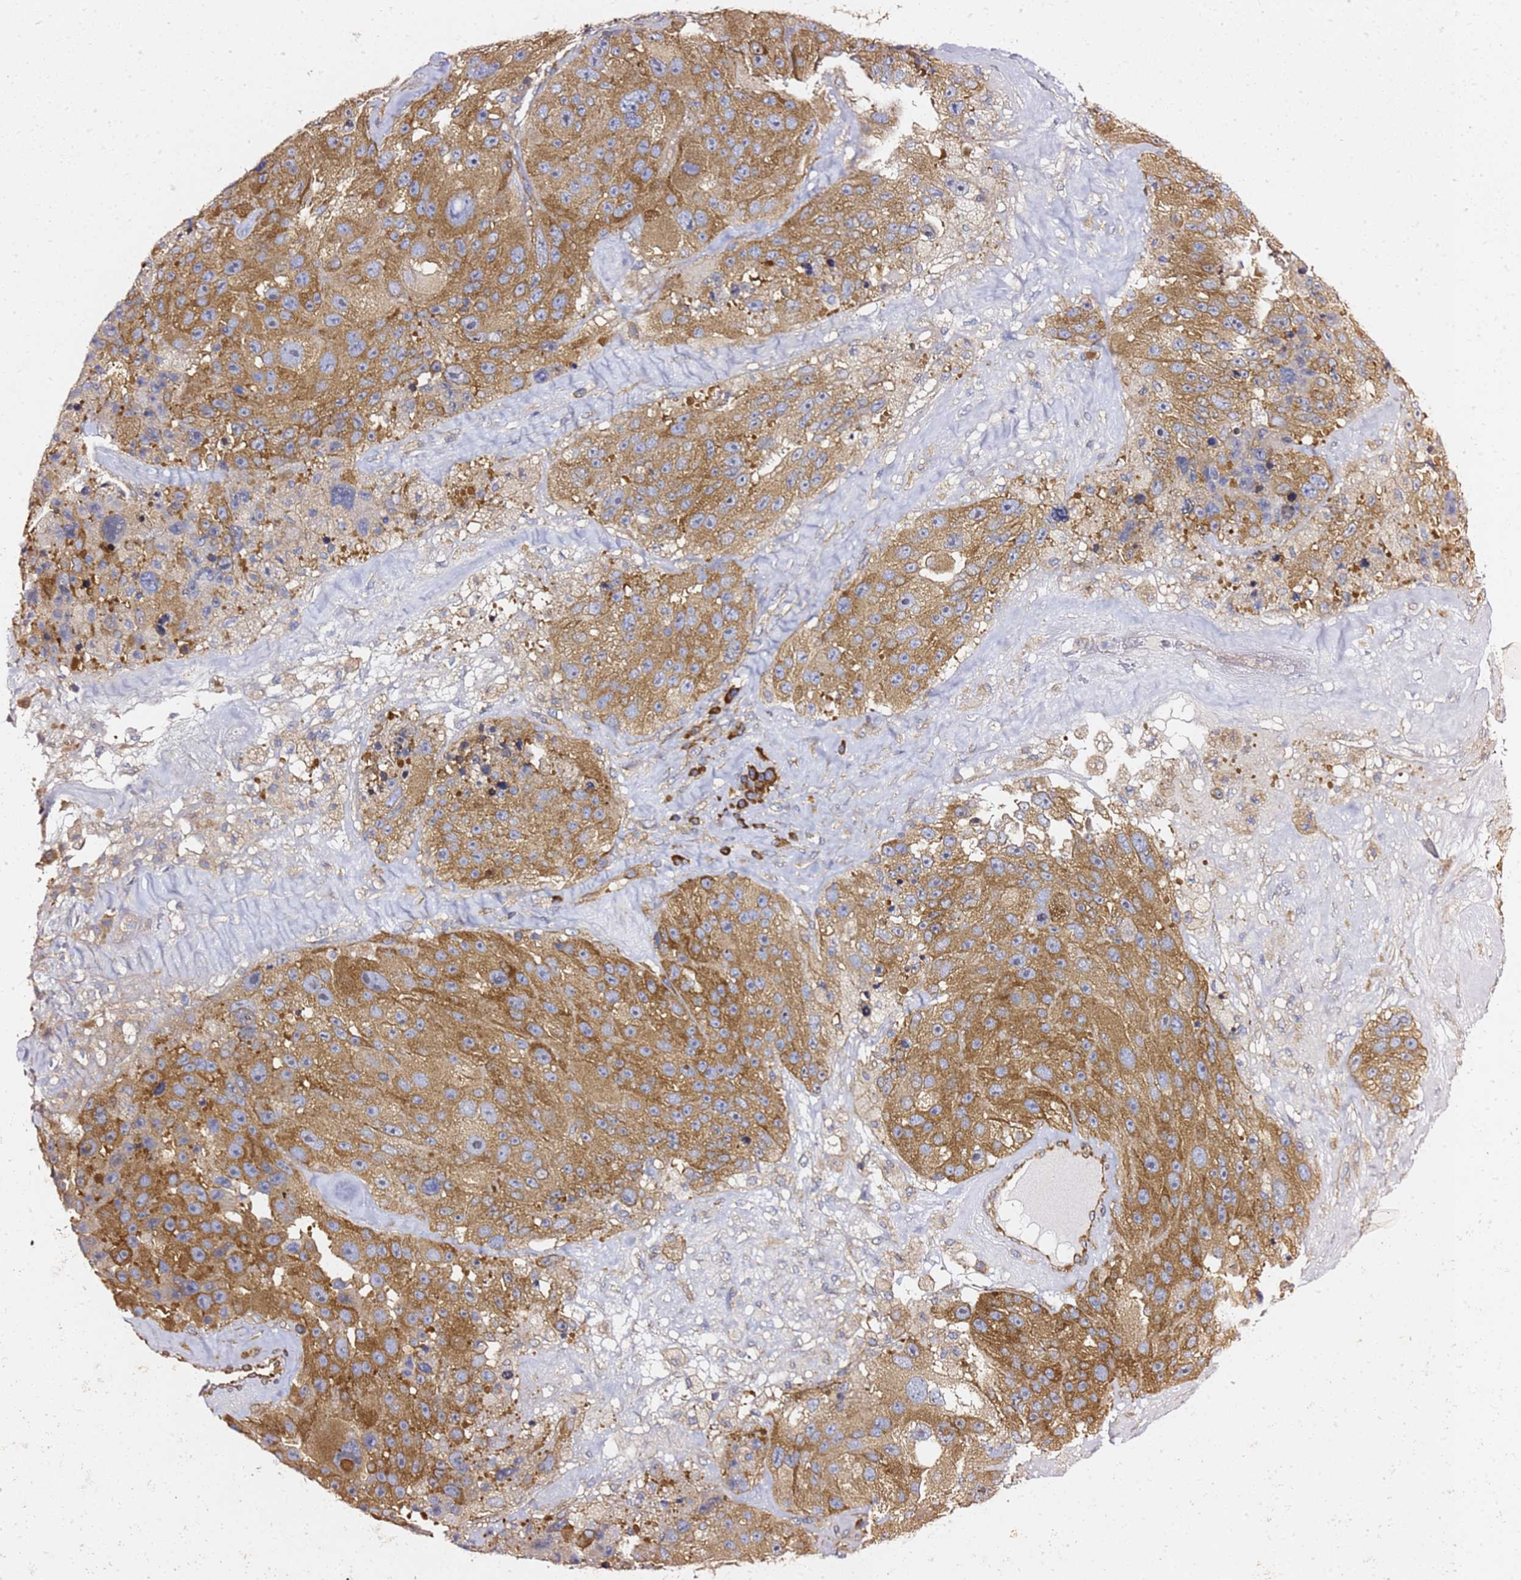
{"staining": {"intensity": "moderate", "quantity": ">75%", "location": "cytoplasmic/membranous"}, "tissue": "melanoma", "cell_type": "Tumor cells", "image_type": "cancer", "snomed": [{"axis": "morphology", "description": "Malignant melanoma, Metastatic site"}, {"axis": "topography", "description": "Lymph node"}], "caption": "Protein staining exhibits moderate cytoplasmic/membranous positivity in about >75% of tumor cells in melanoma.", "gene": "TPST1", "patient": {"sex": "male", "age": 62}}